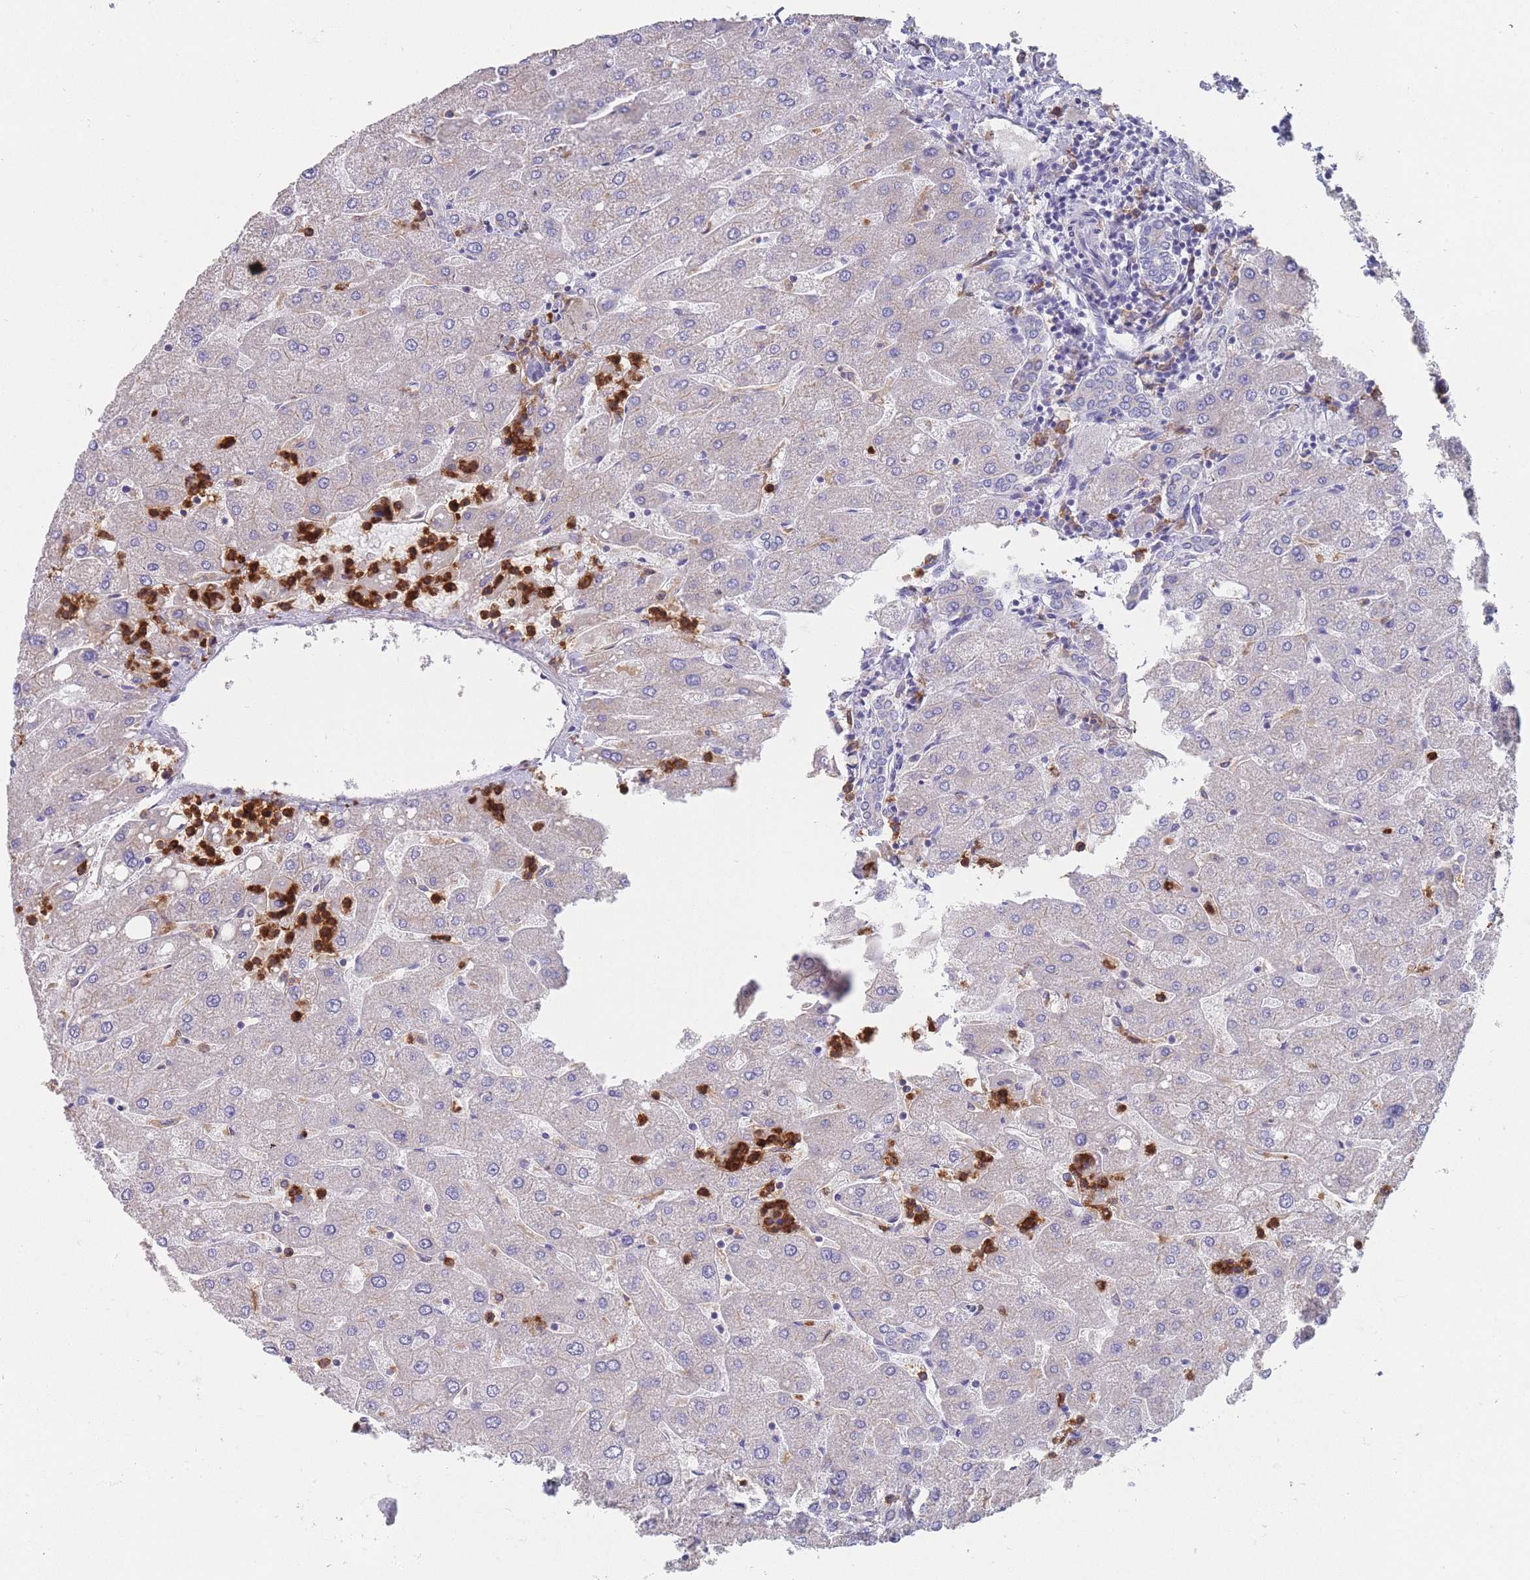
{"staining": {"intensity": "negative", "quantity": "none", "location": "none"}, "tissue": "liver", "cell_type": "Cholangiocytes", "image_type": "normal", "snomed": [{"axis": "morphology", "description": "Normal tissue, NOS"}, {"axis": "topography", "description": "Liver"}], "caption": "The image exhibits no significant positivity in cholangiocytes of liver. (DAB IHC with hematoxylin counter stain).", "gene": "CLEC12A", "patient": {"sex": "male", "age": 67}}